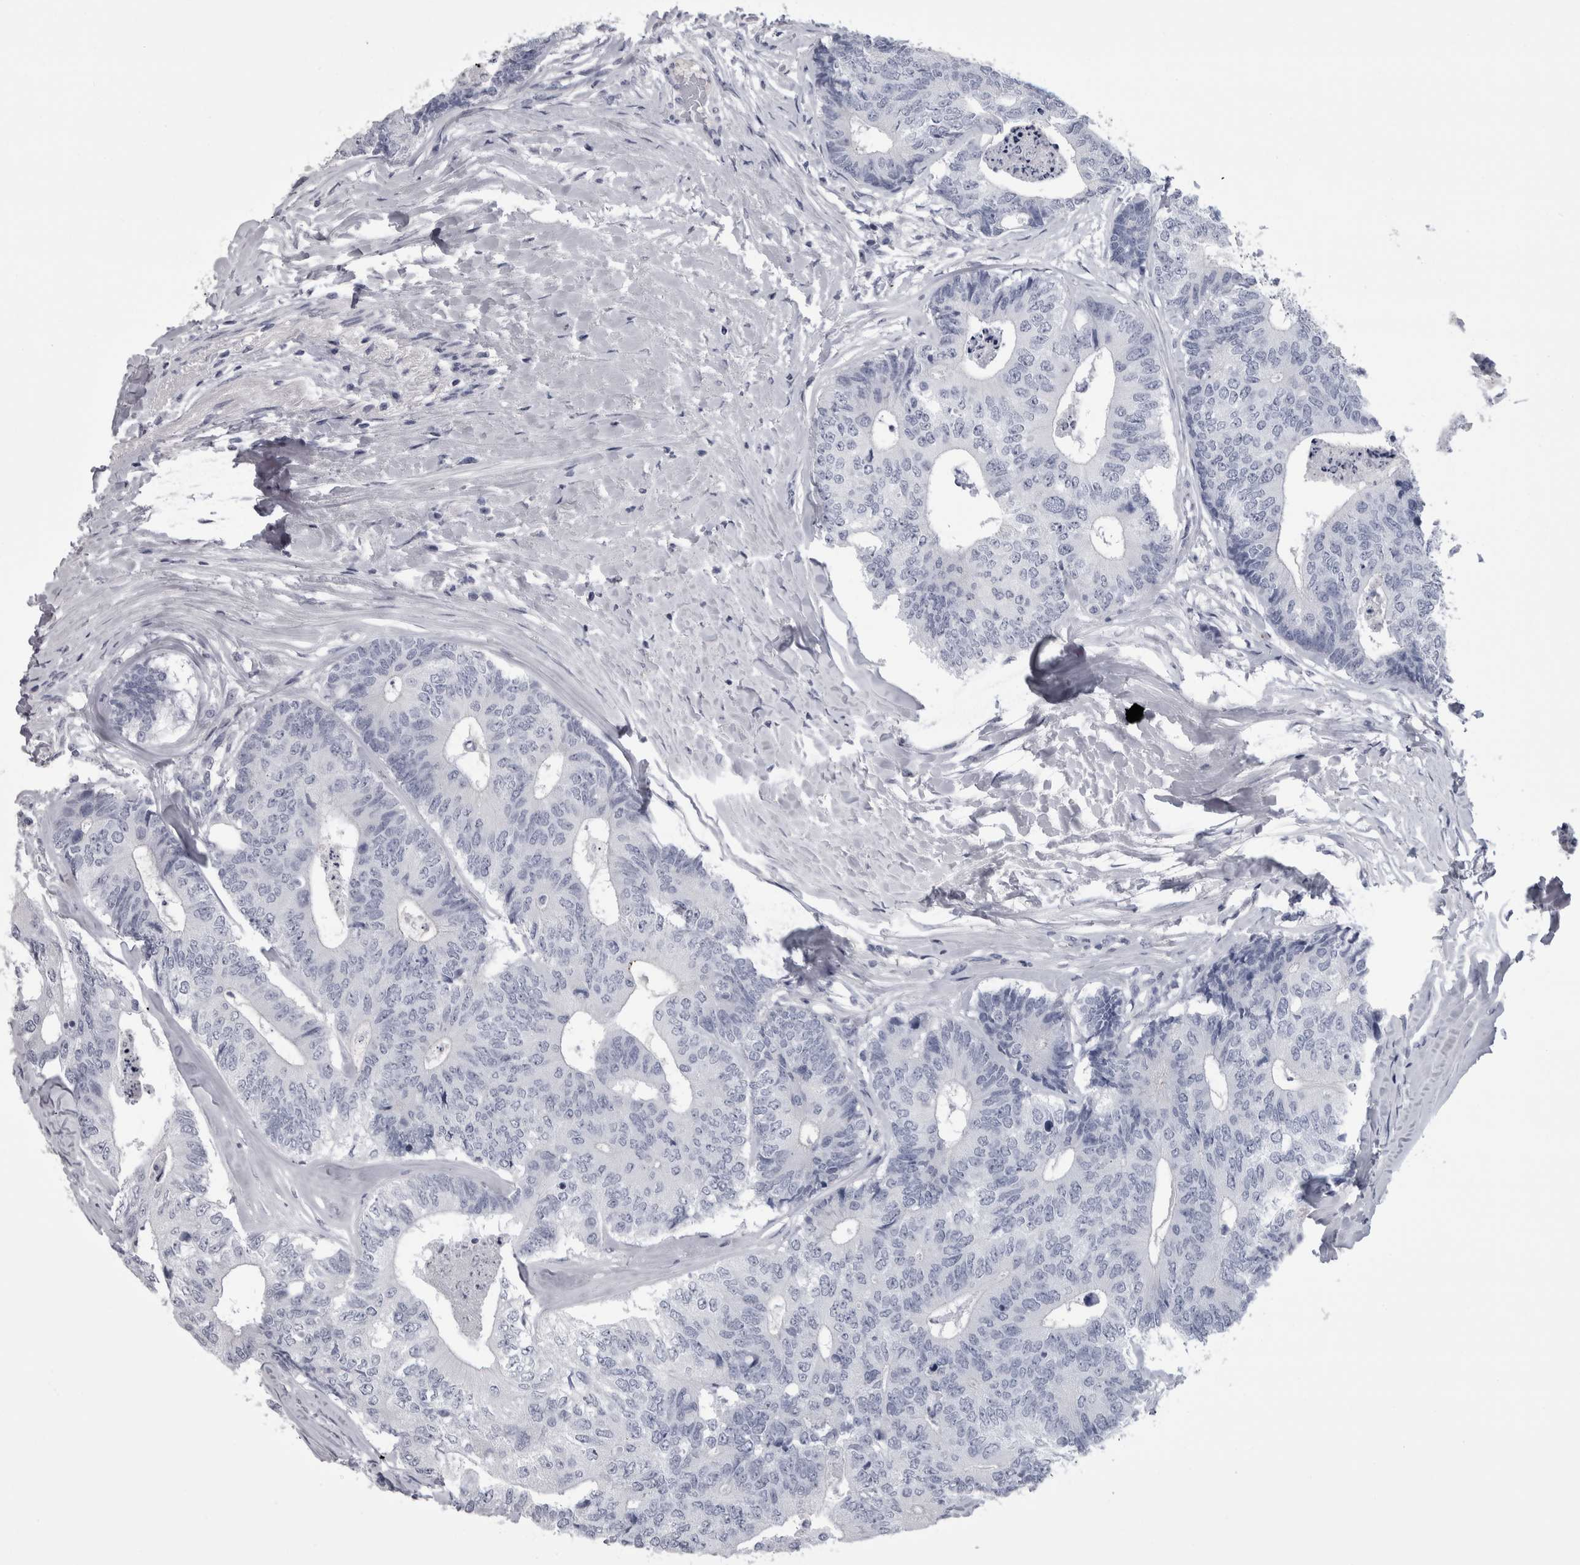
{"staining": {"intensity": "negative", "quantity": "none", "location": "none"}, "tissue": "colorectal cancer", "cell_type": "Tumor cells", "image_type": "cancer", "snomed": [{"axis": "morphology", "description": "Adenocarcinoma, NOS"}, {"axis": "topography", "description": "Colon"}], "caption": "Tumor cells show no significant protein expression in colorectal cancer (adenocarcinoma). The staining was performed using DAB (3,3'-diaminobenzidine) to visualize the protein expression in brown, while the nuclei were stained in blue with hematoxylin (Magnification: 20x).", "gene": "AFMID", "patient": {"sex": "female", "age": 67}}